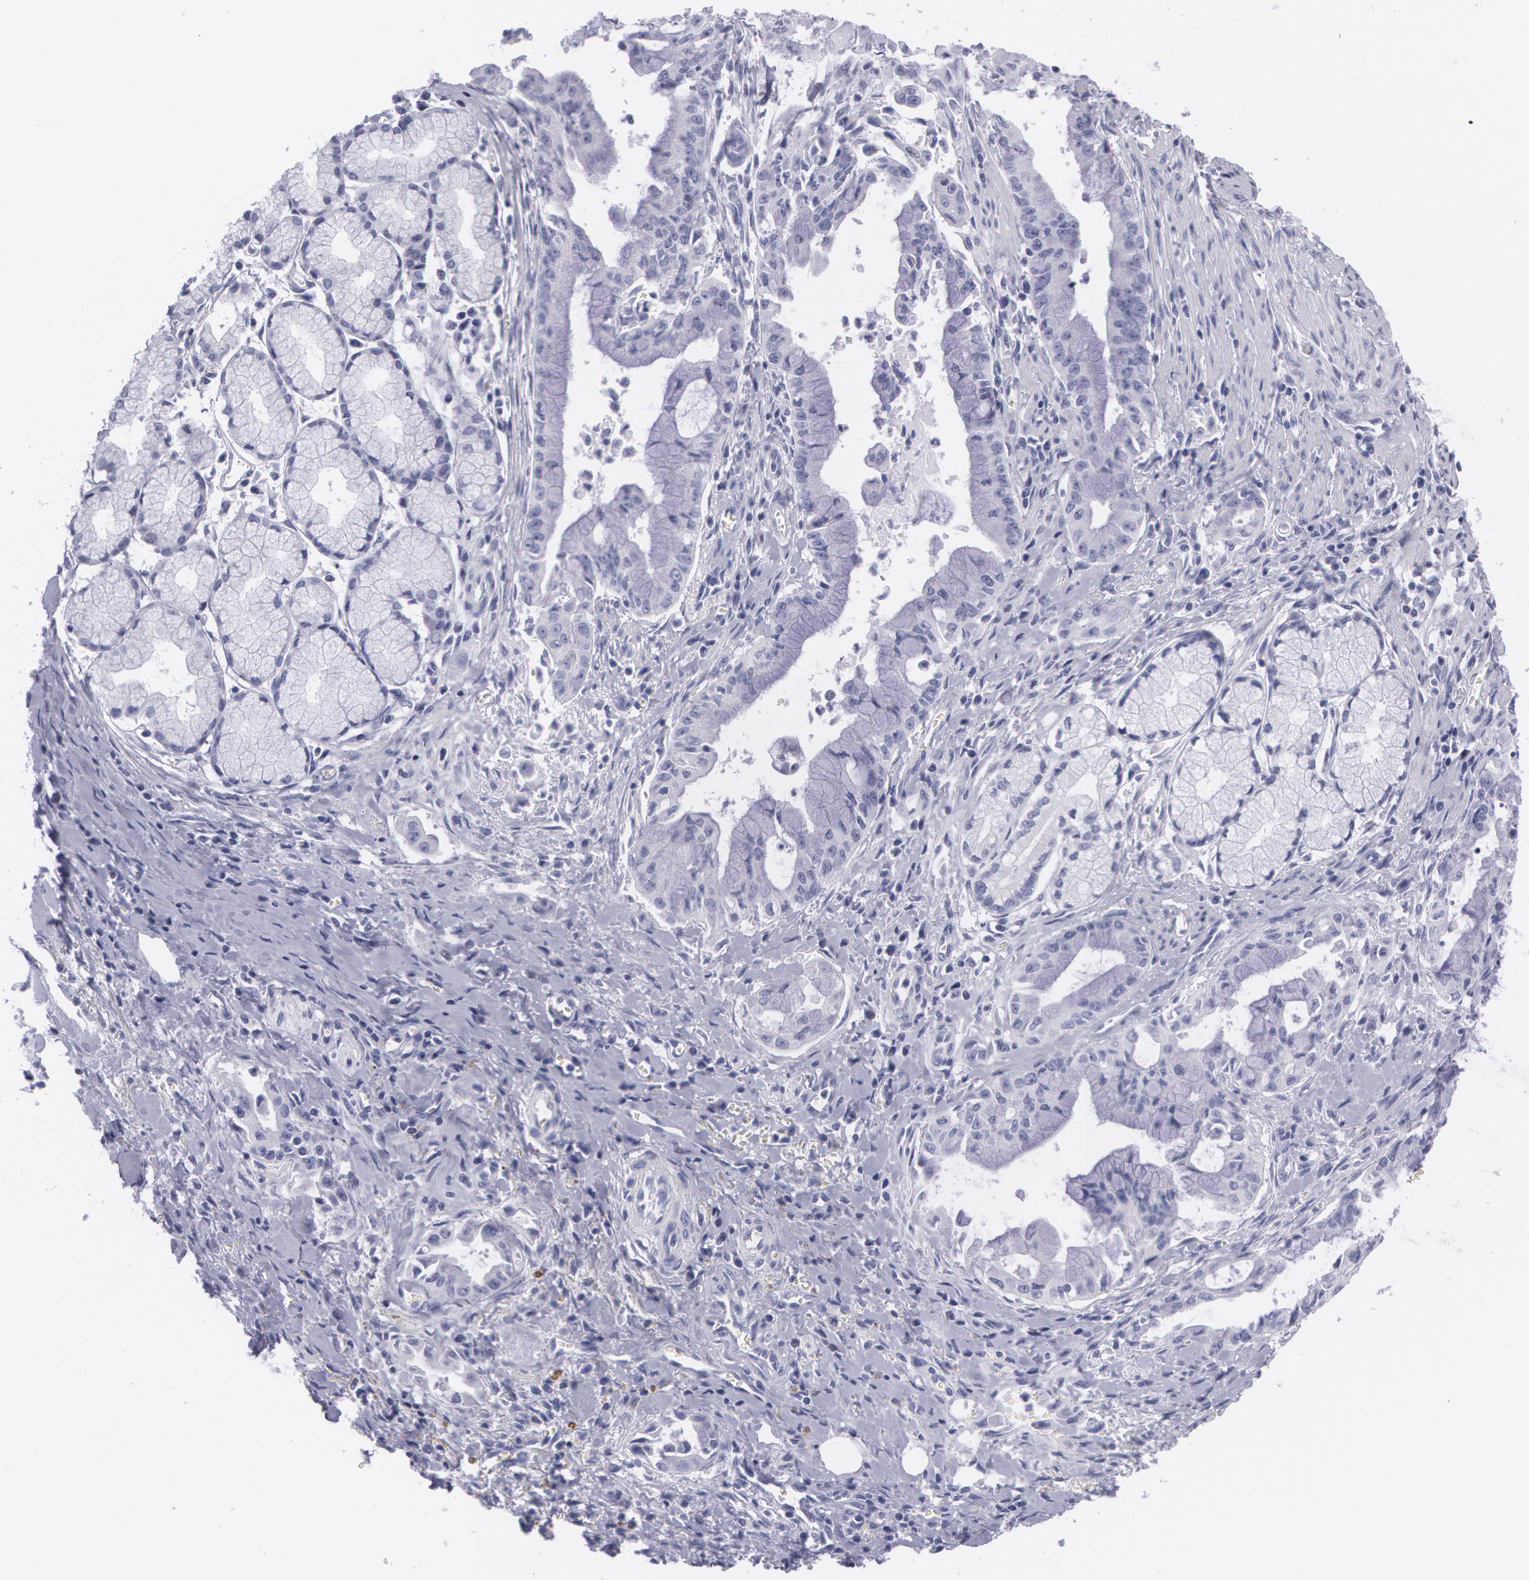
{"staining": {"intensity": "negative", "quantity": "none", "location": "none"}, "tissue": "pancreatic cancer", "cell_type": "Tumor cells", "image_type": "cancer", "snomed": [{"axis": "morphology", "description": "Adenocarcinoma, NOS"}, {"axis": "topography", "description": "Pancreas"}], "caption": "There is no significant staining in tumor cells of adenocarcinoma (pancreatic).", "gene": "AMACR", "patient": {"sex": "male", "age": 59}}